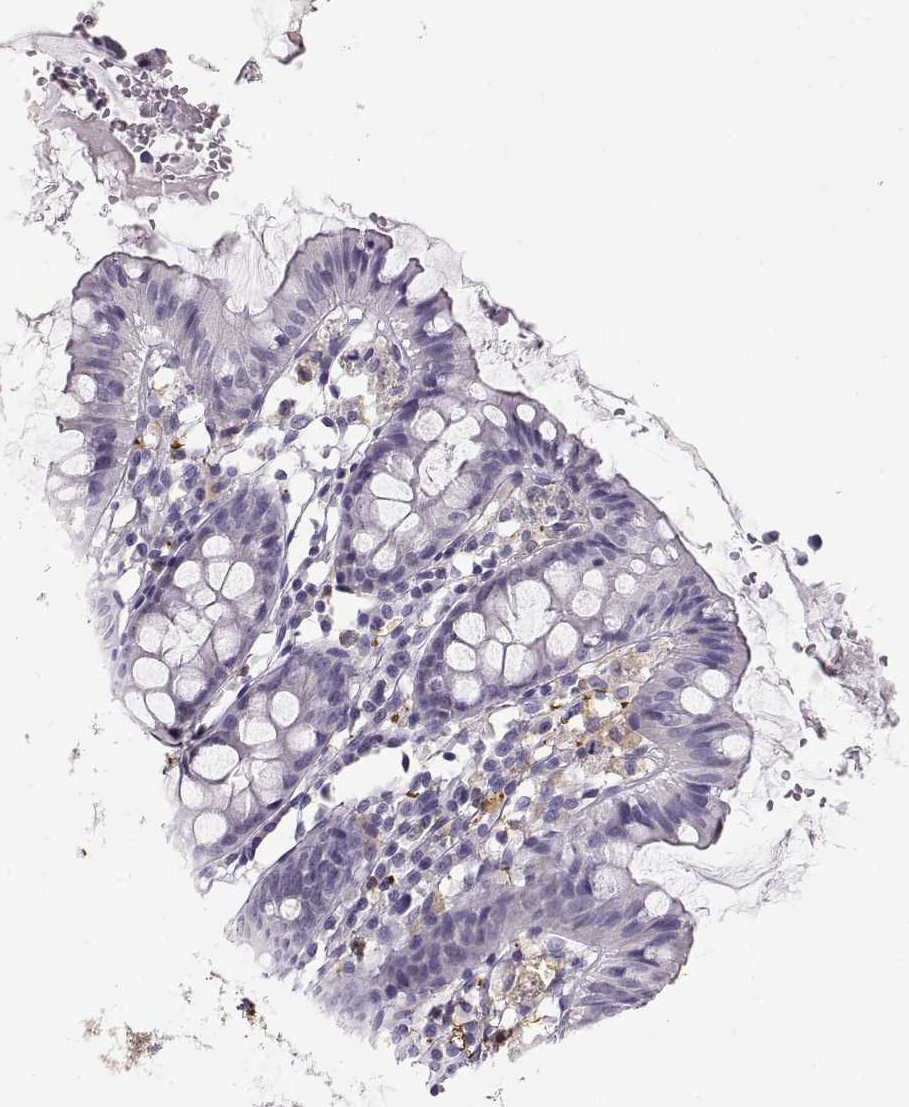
{"staining": {"intensity": "negative", "quantity": "none", "location": "none"}, "tissue": "colon", "cell_type": "Endothelial cells", "image_type": "normal", "snomed": [{"axis": "morphology", "description": "Normal tissue, NOS"}, {"axis": "topography", "description": "Colon"}], "caption": "The immunohistochemistry (IHC) micrograph has no significant staining in endothelial cells of colon.", "gene": "NUTM1", "patient": {"sex": "female", "age": 84}}